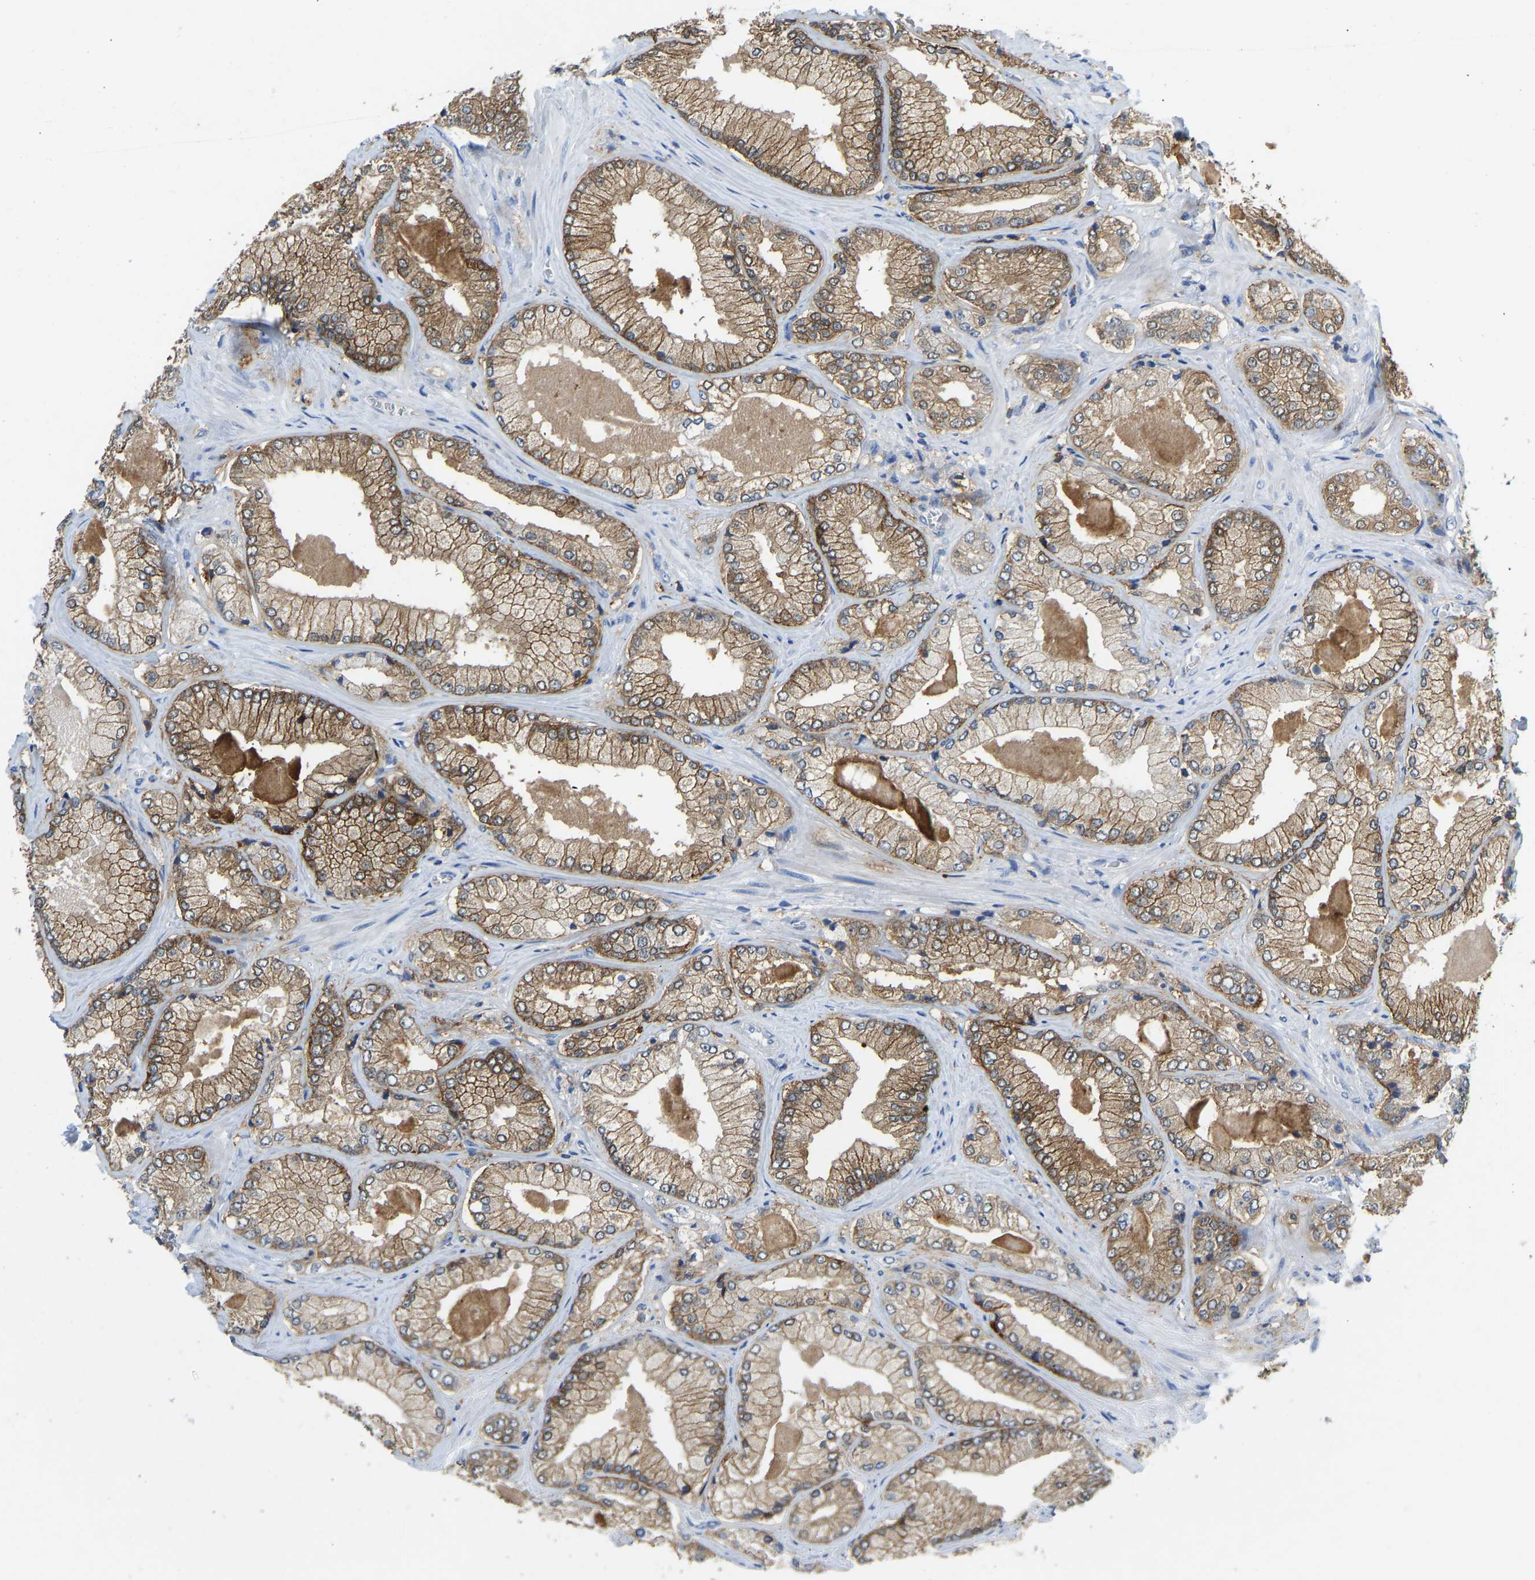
{"staining": {"intensity": "moderate", "quantity": ">75%", "location": "cytoplasmic/membranous"}, "tissue": "prostate cancer", "cell_type": "Tumor cells", "image_type": "cancer", "snomed": [{"axis": "morphology", "description": "Adenocarcinoma, Low grade"}, {"axis": "topography", "description": "Prostate"}], "caption": "Moderate cytoplasmic/membranous expression for a protein is seen in approximately >75% of tumor cells of prostate cancer using immunohistochemistry.", "gene": "NDRG3", "patient": {"sex": "male", "age": 65}}